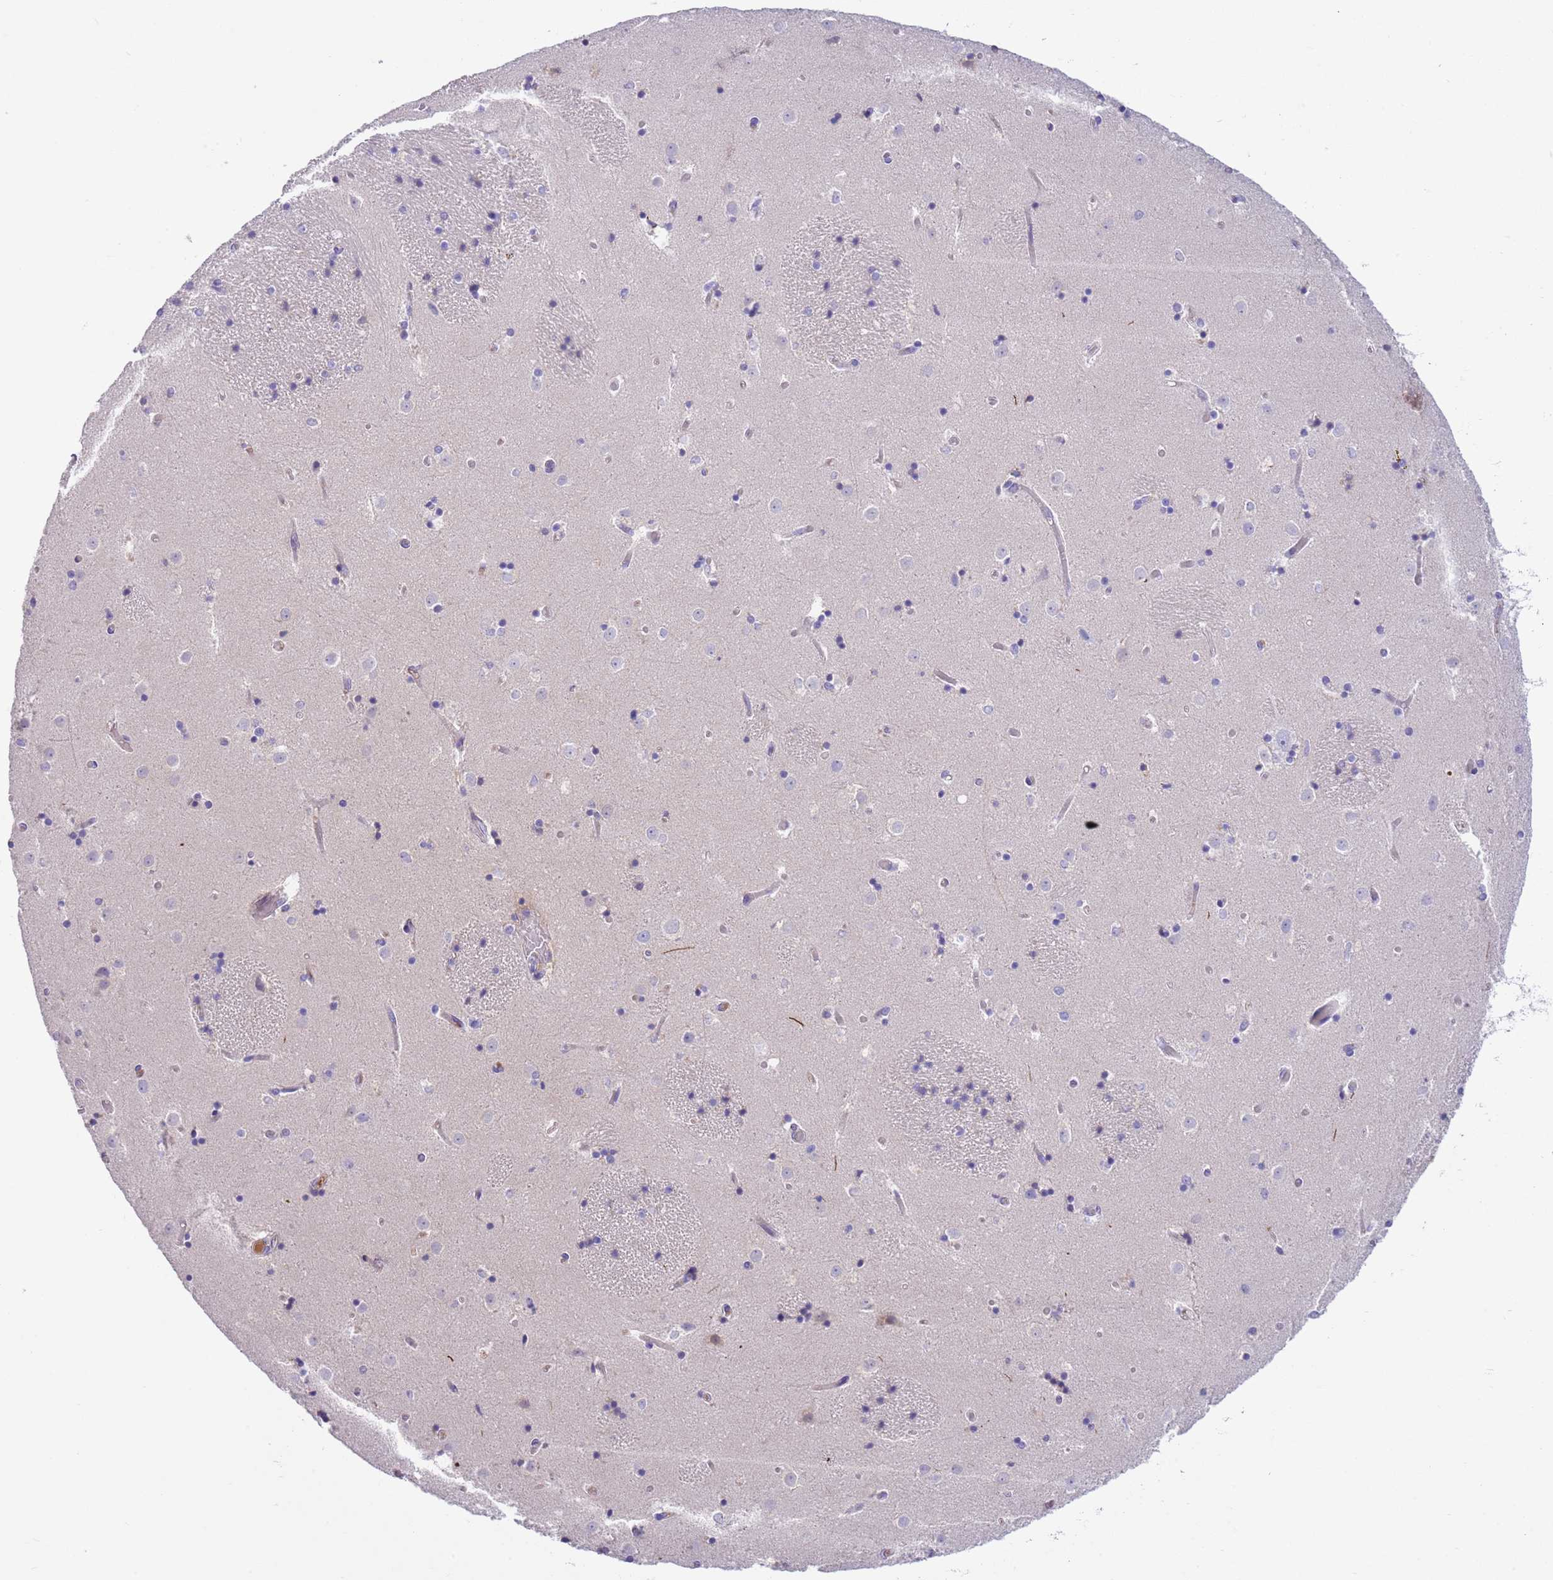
{"staining": {"intensity": "negative", "quantity": "none", "location": "none"}, "tissue": "caudate", "cell_type": "Glial cells", "image_type": "normal", "snomed": [{"axis": "morphology", "description": "Normal tissue, NOS"}, {"axis": "topography", "description": "Lateral ventricle wall"}], "caption": "High magnification brightfield microscopy of normal caudate stained with DAB (brown) and counterstained with hematoxylin (blue): glial cells show no significant positivity. (Immunohistochemistry, brightfield microscopy, high magnification).", "gene": "IGFL4", "patient": {"sex": "female", "age": 52}}